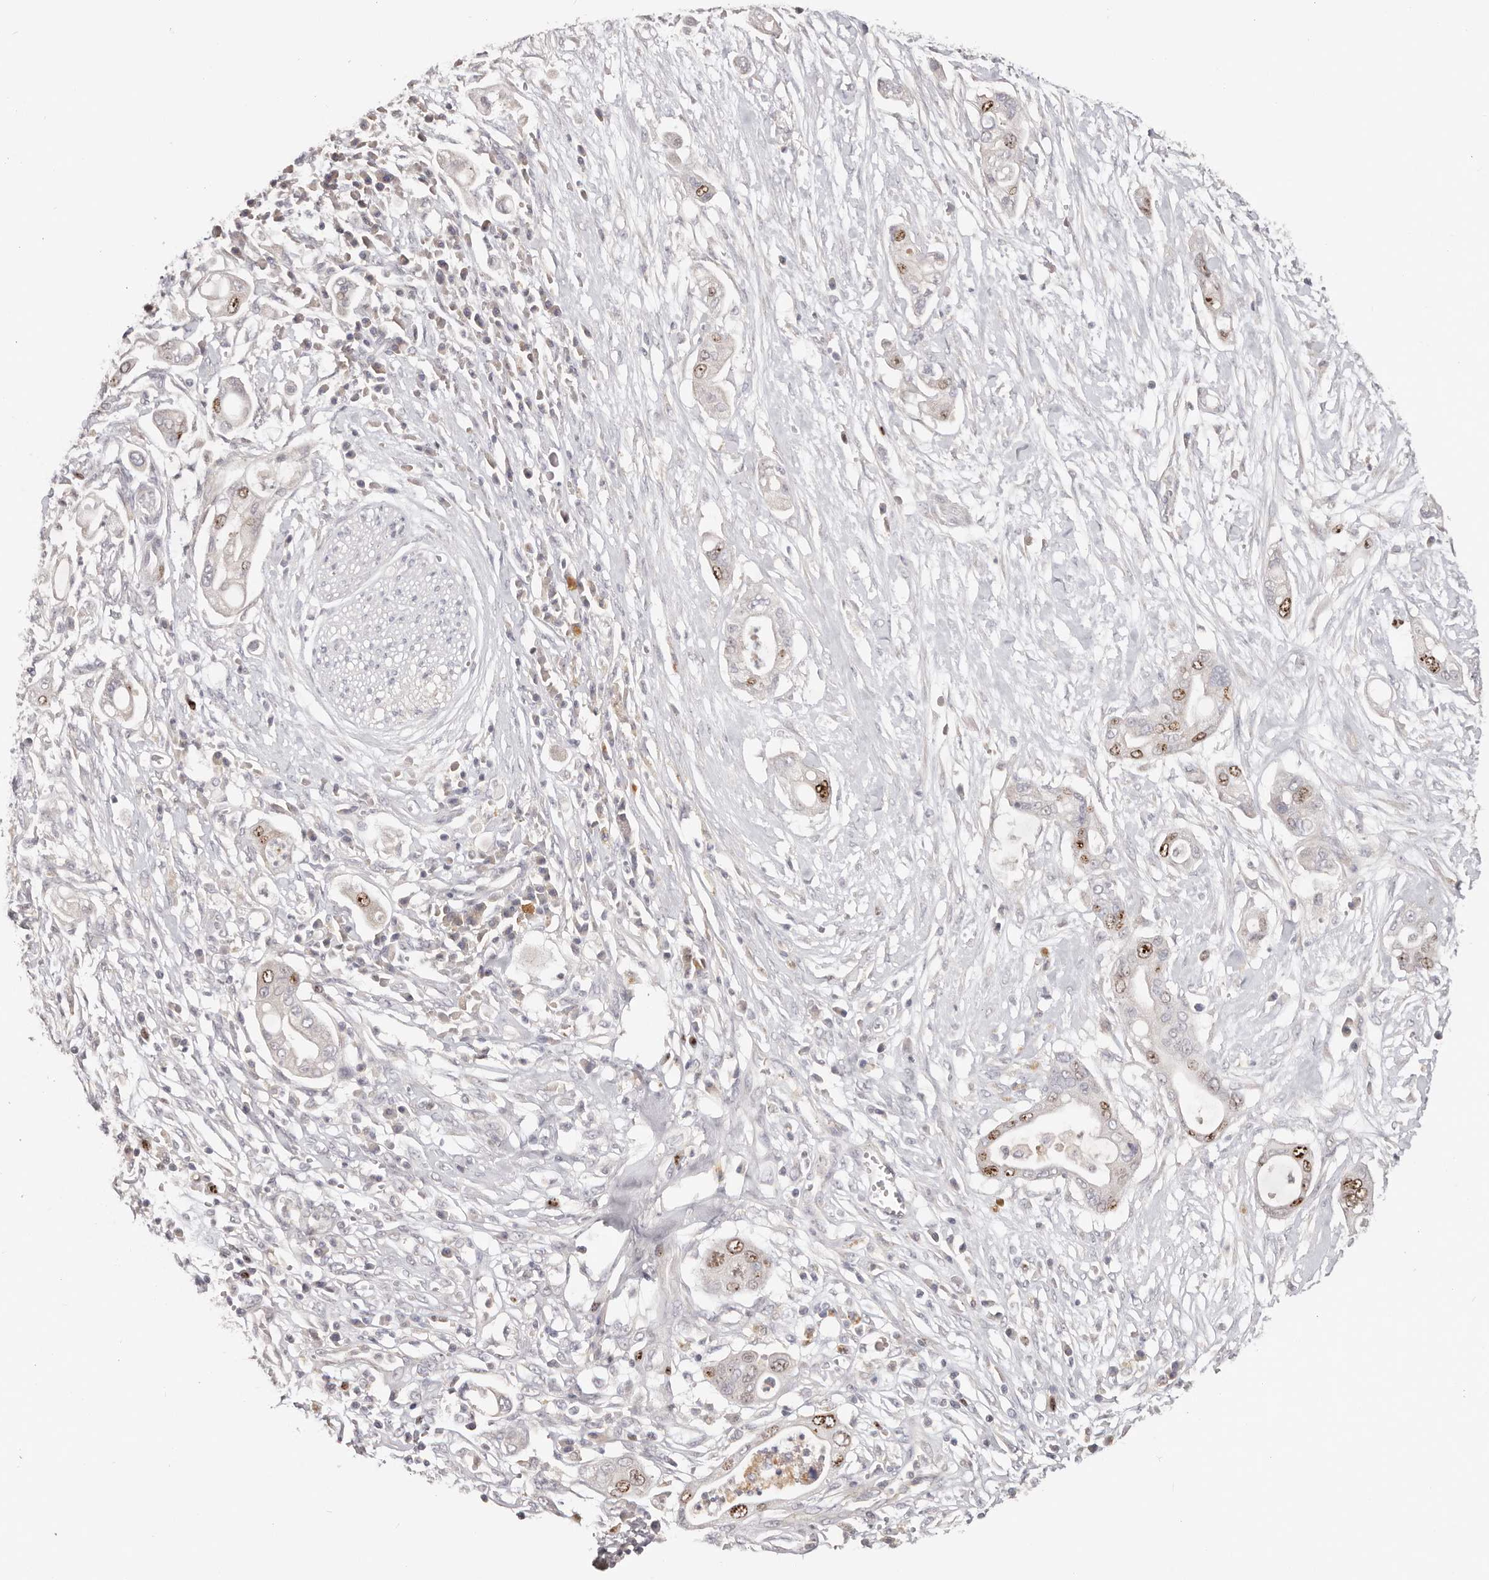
{"staining": {"intensity": "strong", "quantity": "<25%", "location": "nuclear"}, "tissue": "pancreatic cancer", "cell_type": "Tumor cells", "image_type": "cancer", "snomed": [{"axis": "morphology", "description": "Adenocarcinoma, NOS"}, {"axis": "topography", "description": "Pancreas"}], "caption": "Pancreatic cancer (adenocarcinoma) stained for a protein (brown) displays strong nuclear positive positivity in about <25% of tumor cells.", "gene": "CCDC190", "patient": {"sex": "male", "age": 68}}